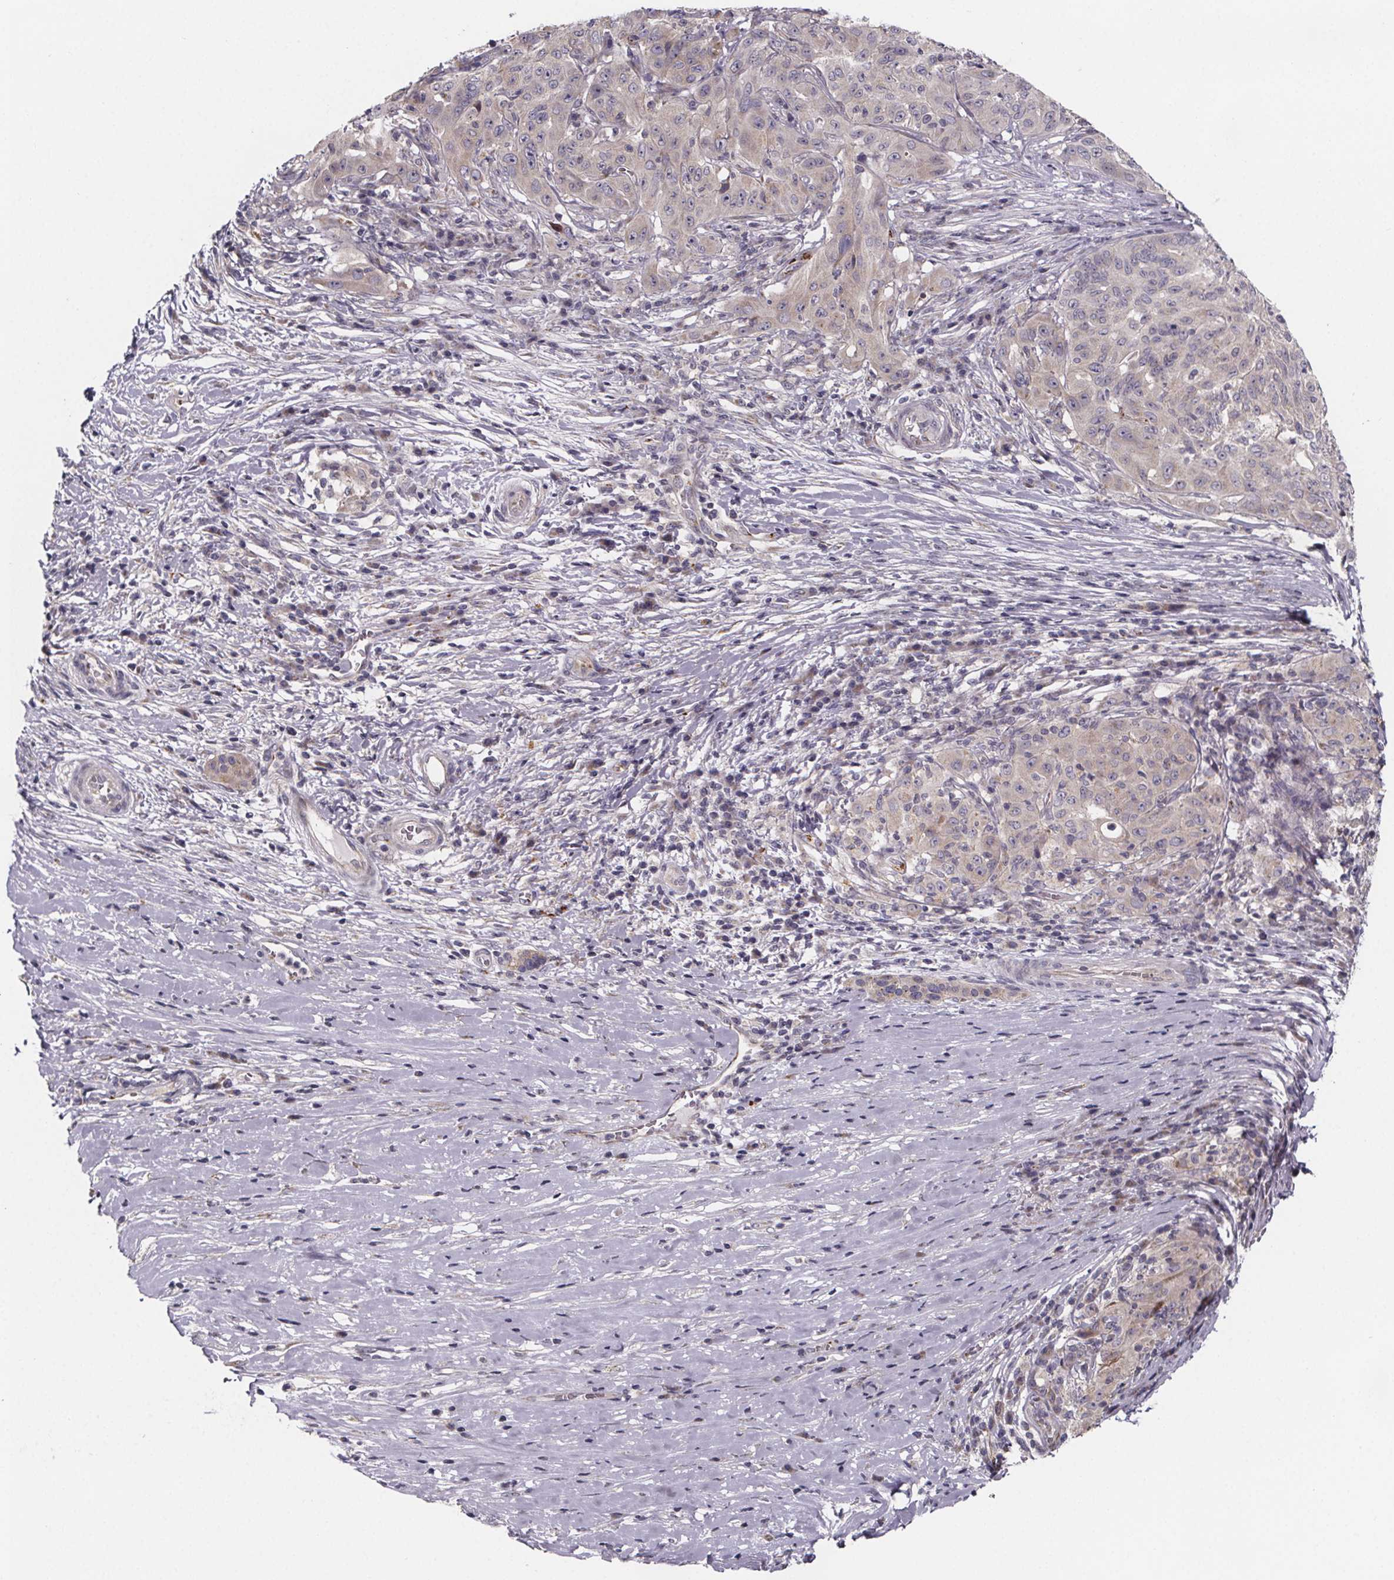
{"staining": {"intensity": "negative", "quantity": "none", "location": "none"}, "tissue": "pancreatic cancer", "cell_type": "Tumor cells", "image_type": "cancer", "snomed": [{"axis": "morphology", "description": "Adenocarcinoma, NOS"}, {"axis": "topography", "description": "Pancreas"}], "caption": "This is an immunohistochemistry (IHC) photomicrograph of human pancreatic cancer. There is no positivity in tumor cells.", "gene": "NDST1", "patient": {"sex": "male", "age": 63}}